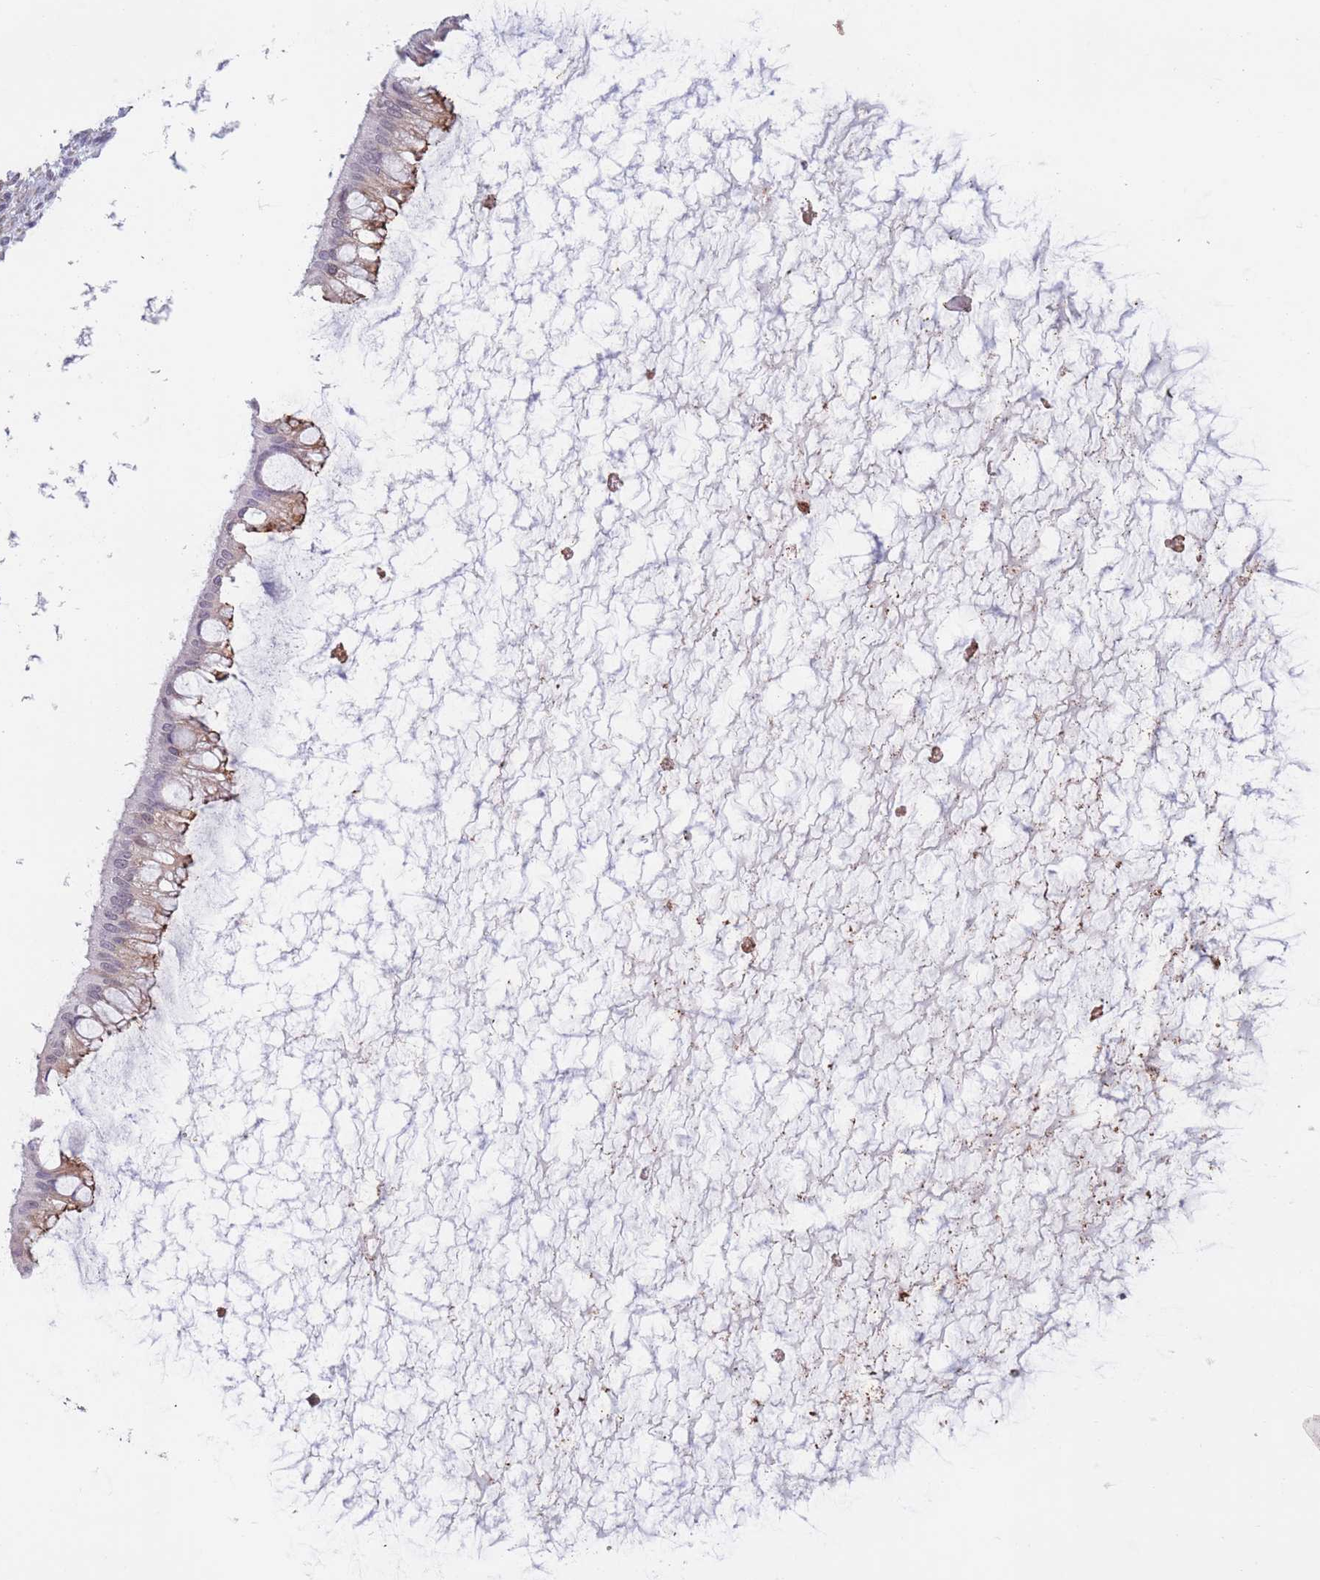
{"staining": {"intensity": "moderate", "quantity": "<25%", "location": "cytoplasmic/membranous"}, "tissue": "ovarian cancer", "cell_type": "Tumor cells", "image_type": "cancer", "snomed": [{"axis": "morphology", "description": "Cystadenocarcinoma, mucinous, NOS"}, {"axis": "topography", "description": "Ovary"}], "caption": "A high-resolution photomicrograph shows IHC staining of mucinous cystadenocarcinoma (ovarian), which demonstrates moderate cytoplasmic/membranous staining in about <25% of tumor cells. The protein is shown in brown color, while the nuclei are stained blue.", "gene": "COL27A1", "patient": {"sex": "female", "age": 73}}